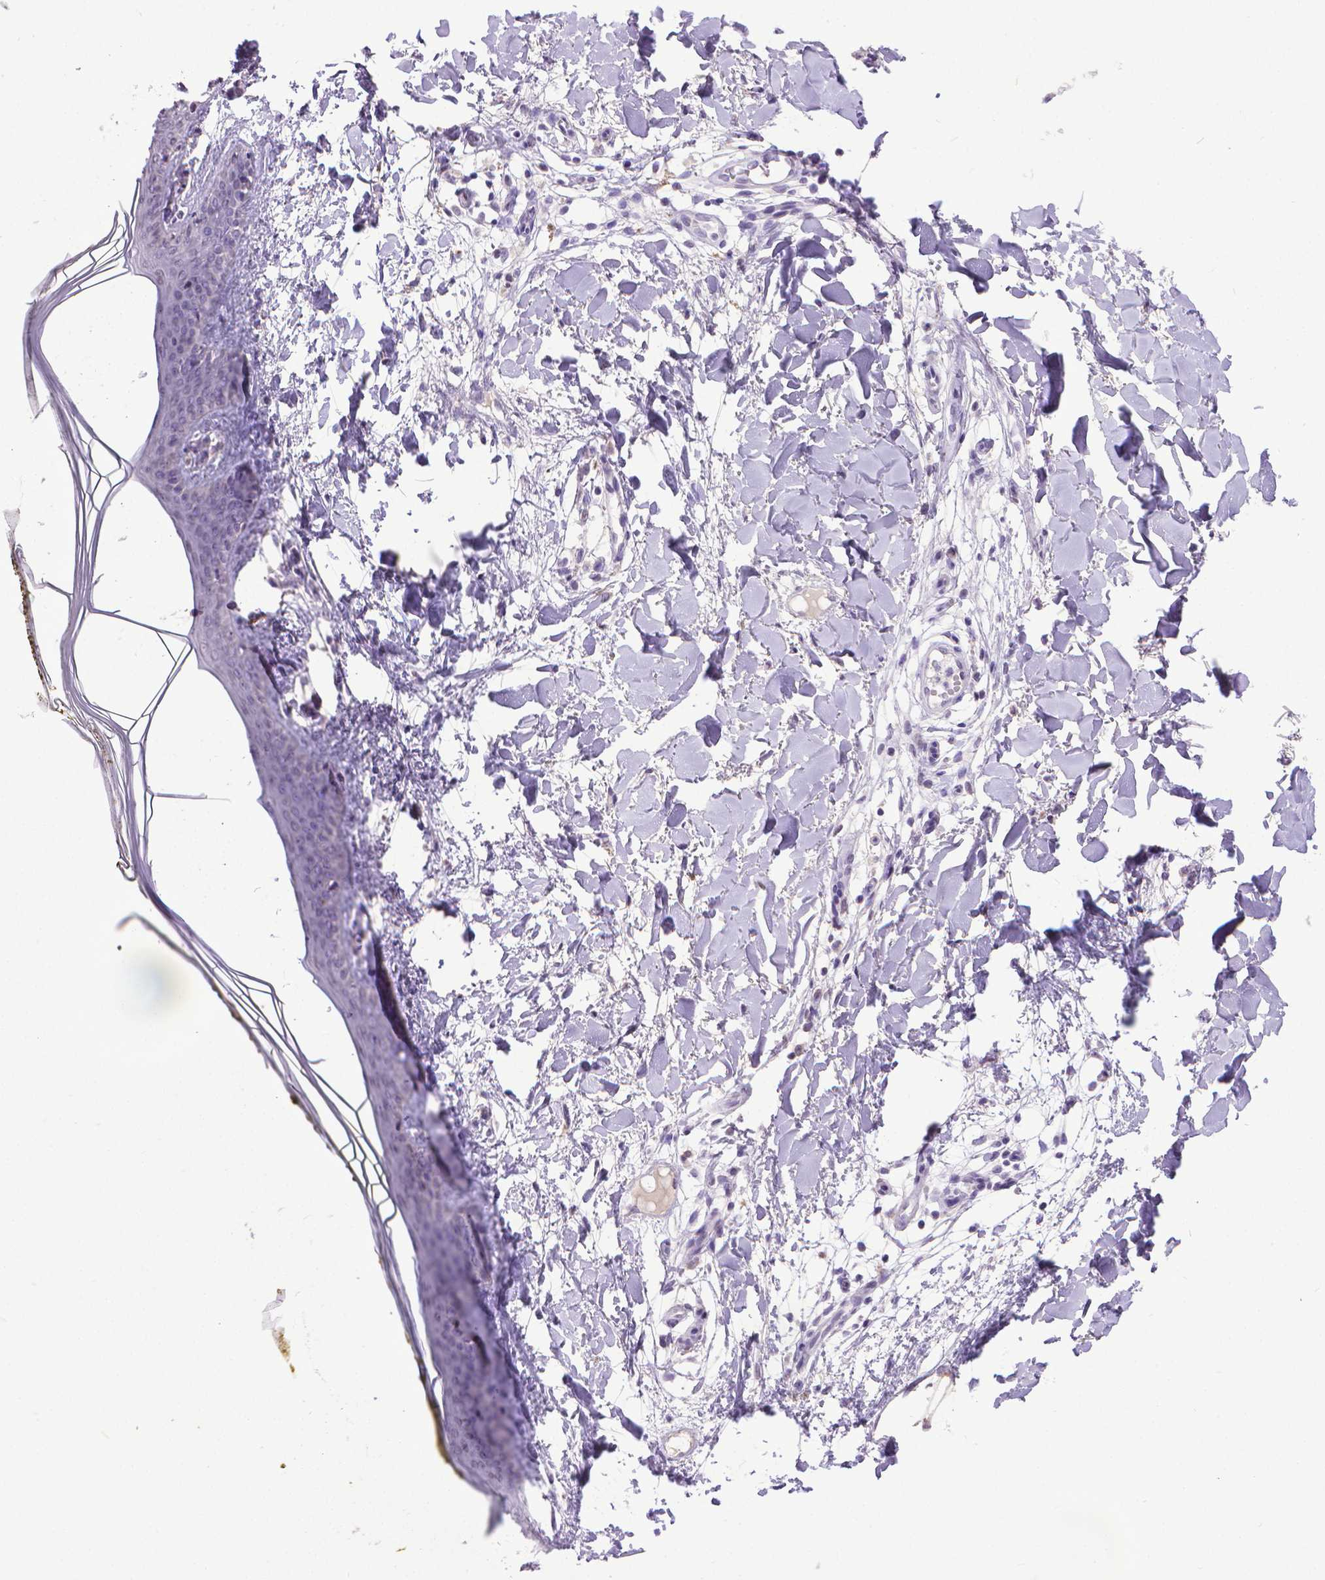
{"staining": {"intensity": "negative", "quantity": "none", "location": "none"}, "tissue": "skin", "cell_type": "Fibroblasts", "image_type": "normal", "snomed": [{"axis": "morphology", "description": "Normal tissue, NOS"}, {"axis": "topography", "description": "Skin"}], "caption": "Immunohistochemistry (IHC) histopathology image of benign skin: human skin stained with DAB (3,3'-diaminobenzidine) demonstrates no significant protein expression in fibroblasts.", "gene": "KMO", "patient": {"sex": "female", "age": 34}}